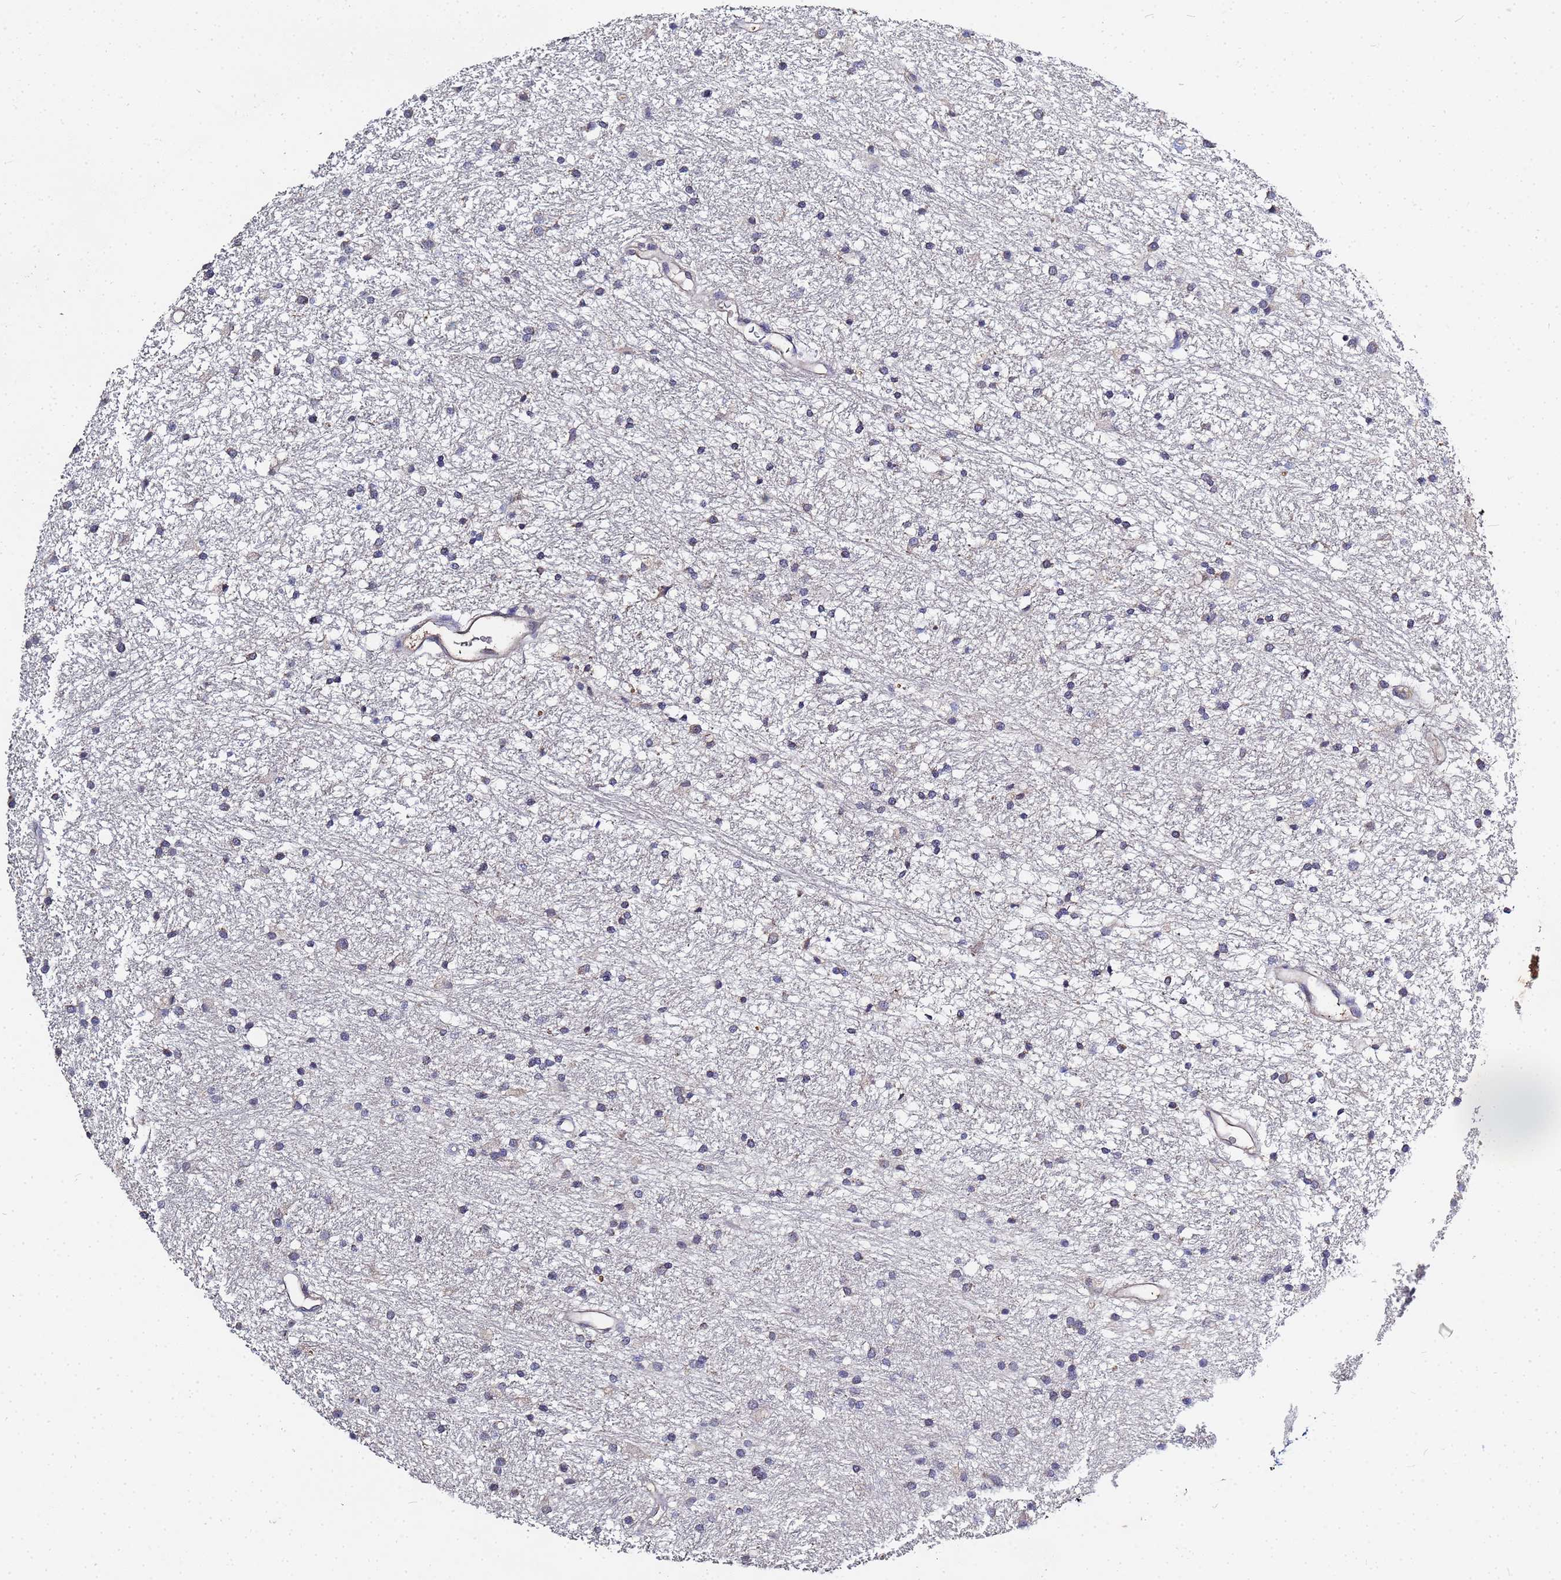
{"staining": {"intensity": "negative", "quantity": "none", "location": "none"}, "tissue": "glioma", "cell_type": "Tumor cells", "image_type": "cancer", "snomed": [{"axis": "morphology", "description": "Glioma, malignant, High grade"}, {"axis": "topography", "description": "Brain"}], "caption": "Immunohistochemistry of human glioma demonstrates no positivity in tumor cells.", "gene": "TCP10L", "patient": {"sex": "male", "age": 77}}